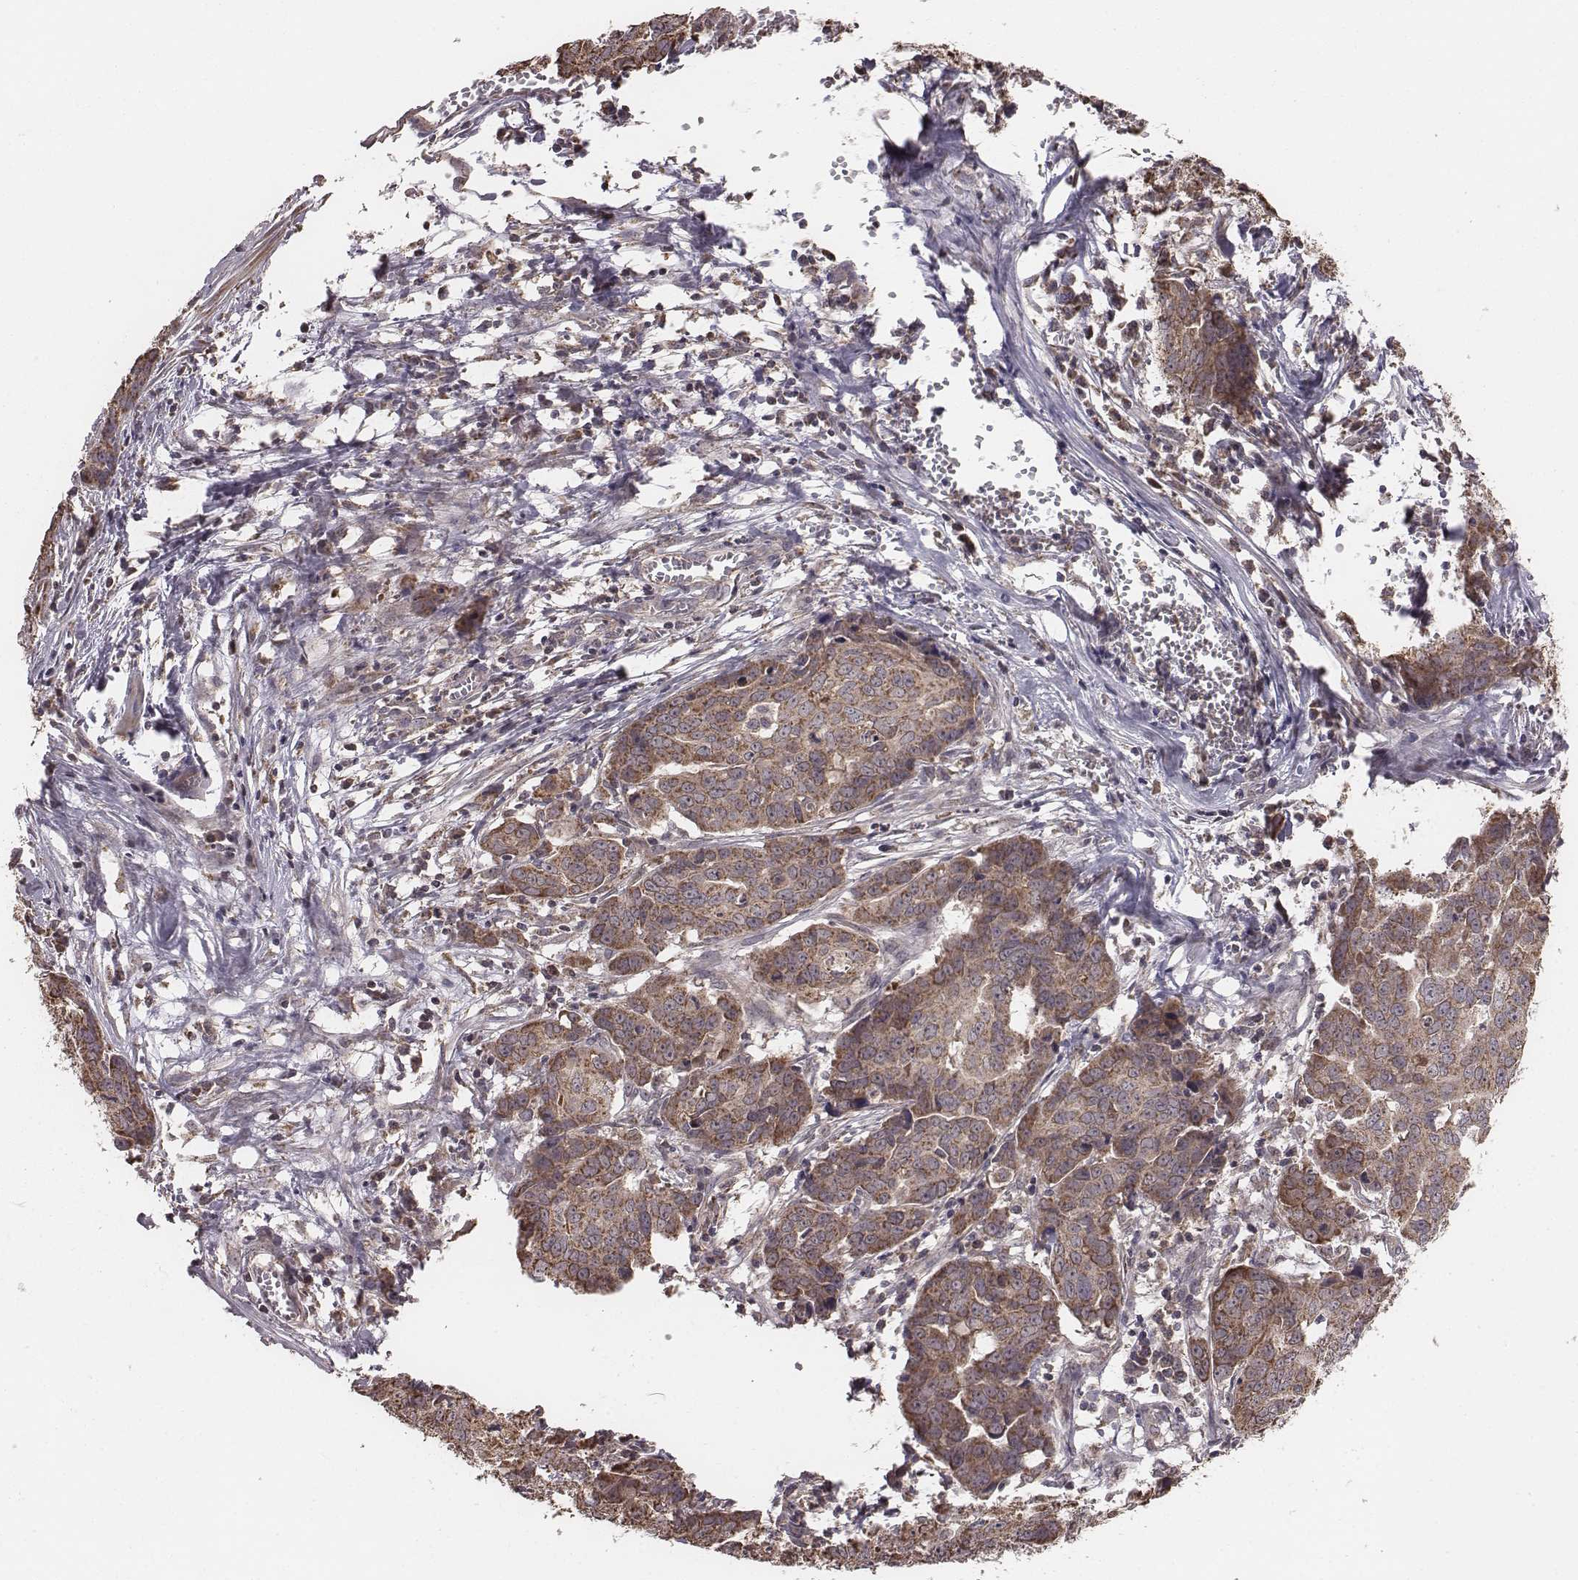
{"staining": {"intensity": "strong", "quantity": ">75%", "location": "cytoplasmic/membranous"}, "tissue": "ovarian cancer", "cell_type": "Tumor cells", "image_type": "cancer", "snomed": [{"axis": "morphology", "description": "Carcinoma, endometroid"}, {"axis": "topography", "description": "Ovary"}], "caption": "Brown immunohistochemical staining in human ovarian endometroid carcinoma reveals strong cytoplasmic/membranous staining in approximately >75% of tumor cells. Nuclei are stained in blue.", "gene": "PDCD2L", "patient": {"sex": "female", "age": 78}}